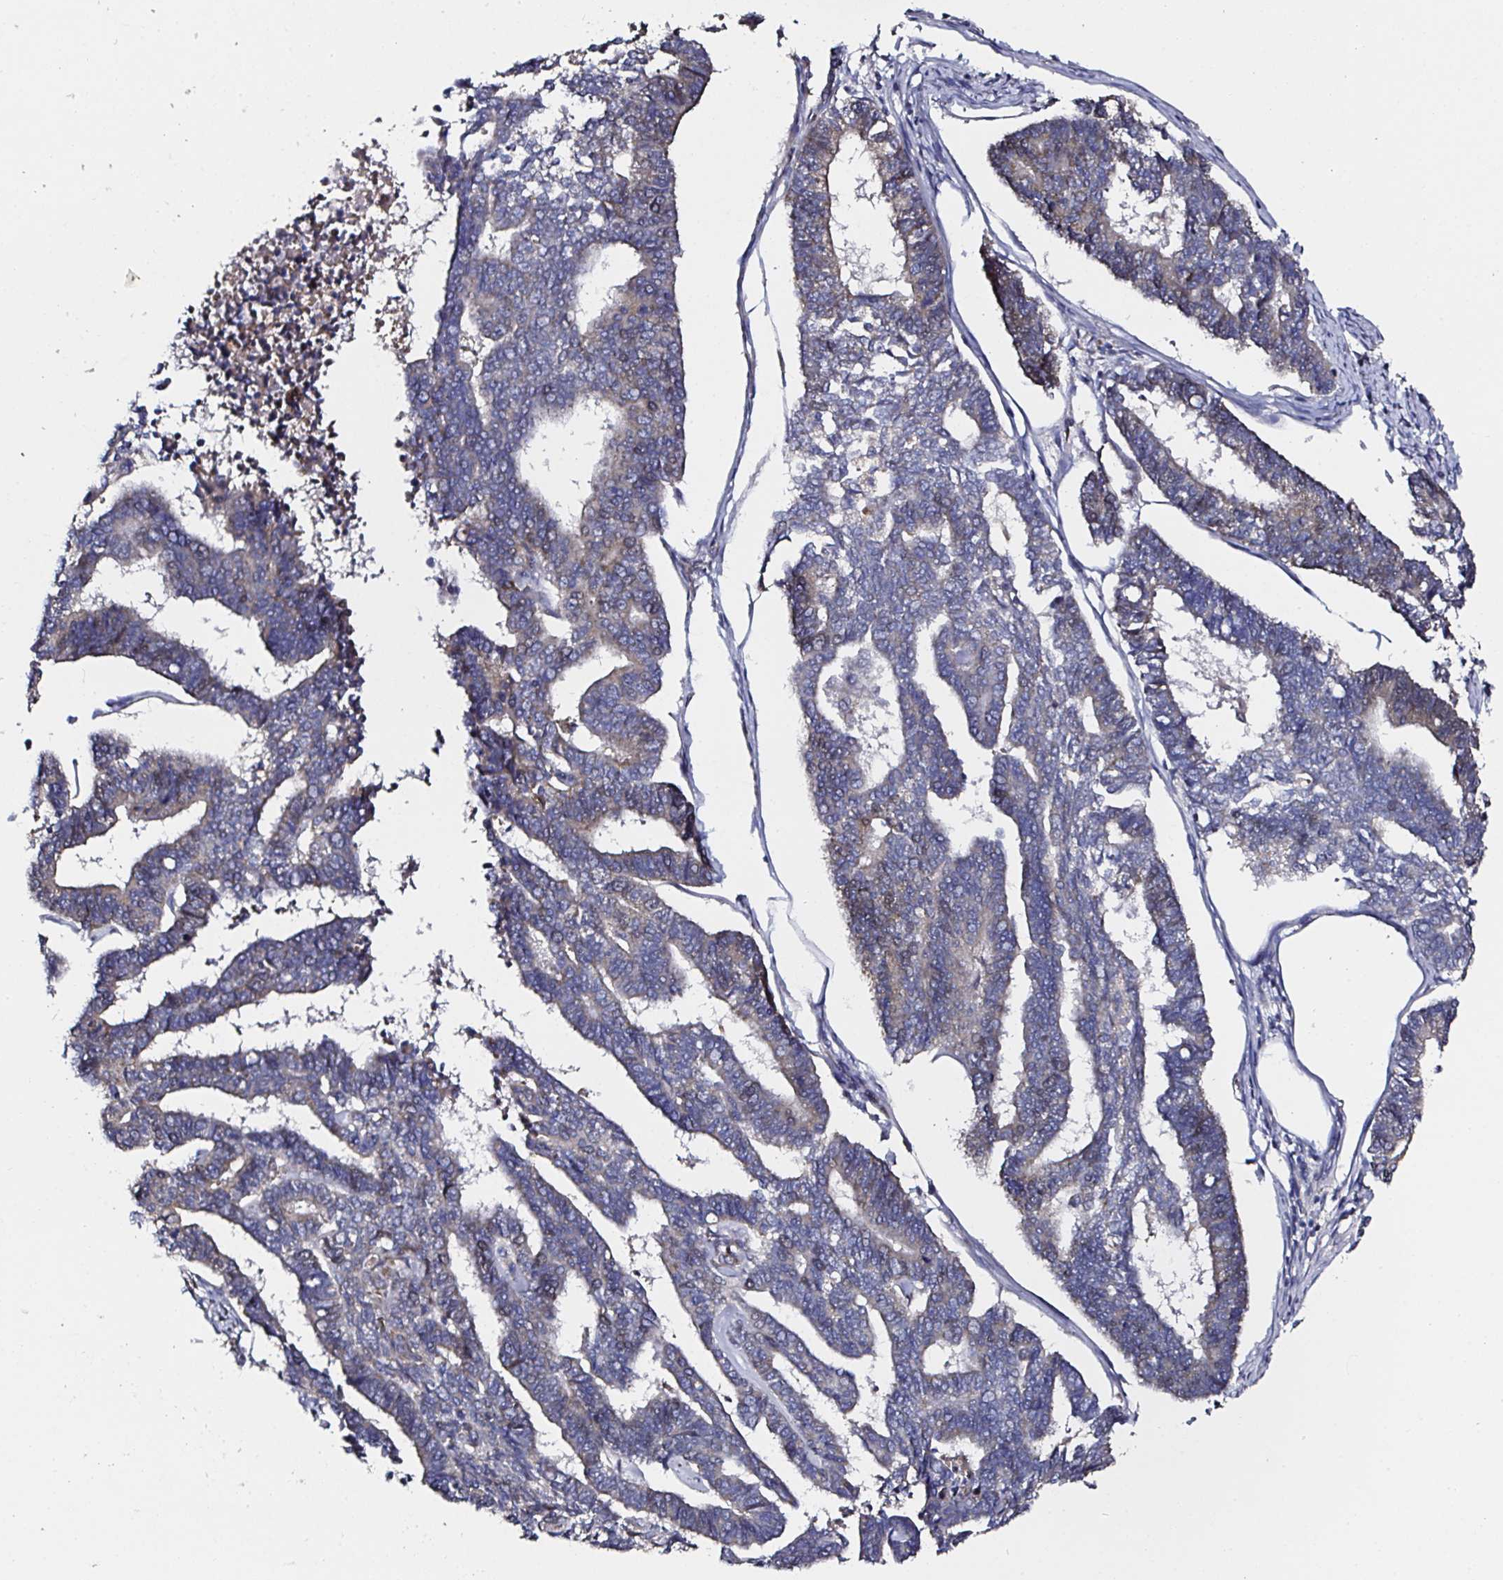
{"staining": {"intensity": "weak", "quantity": "25%-75%", "location": "cytoplasmic/membranous"}, "tissue": "endometrial cancer", "cell_type": "Tumor cells", "image_type": "cancer", "snomed": [{"axis": "morphology", "description": "Adenocarcinoma, NOS"}, {"axis": "topography", "description": "Endometrium"}], "caption": "Protein staining of endometrial adenocarcinoma tissue demonstrates weak cytoplasmic/membranous staining in approximately 25%-75% of tumor cells.", "gene": "ATAD3B", "patient": {"sex": "female", "age": 70}}